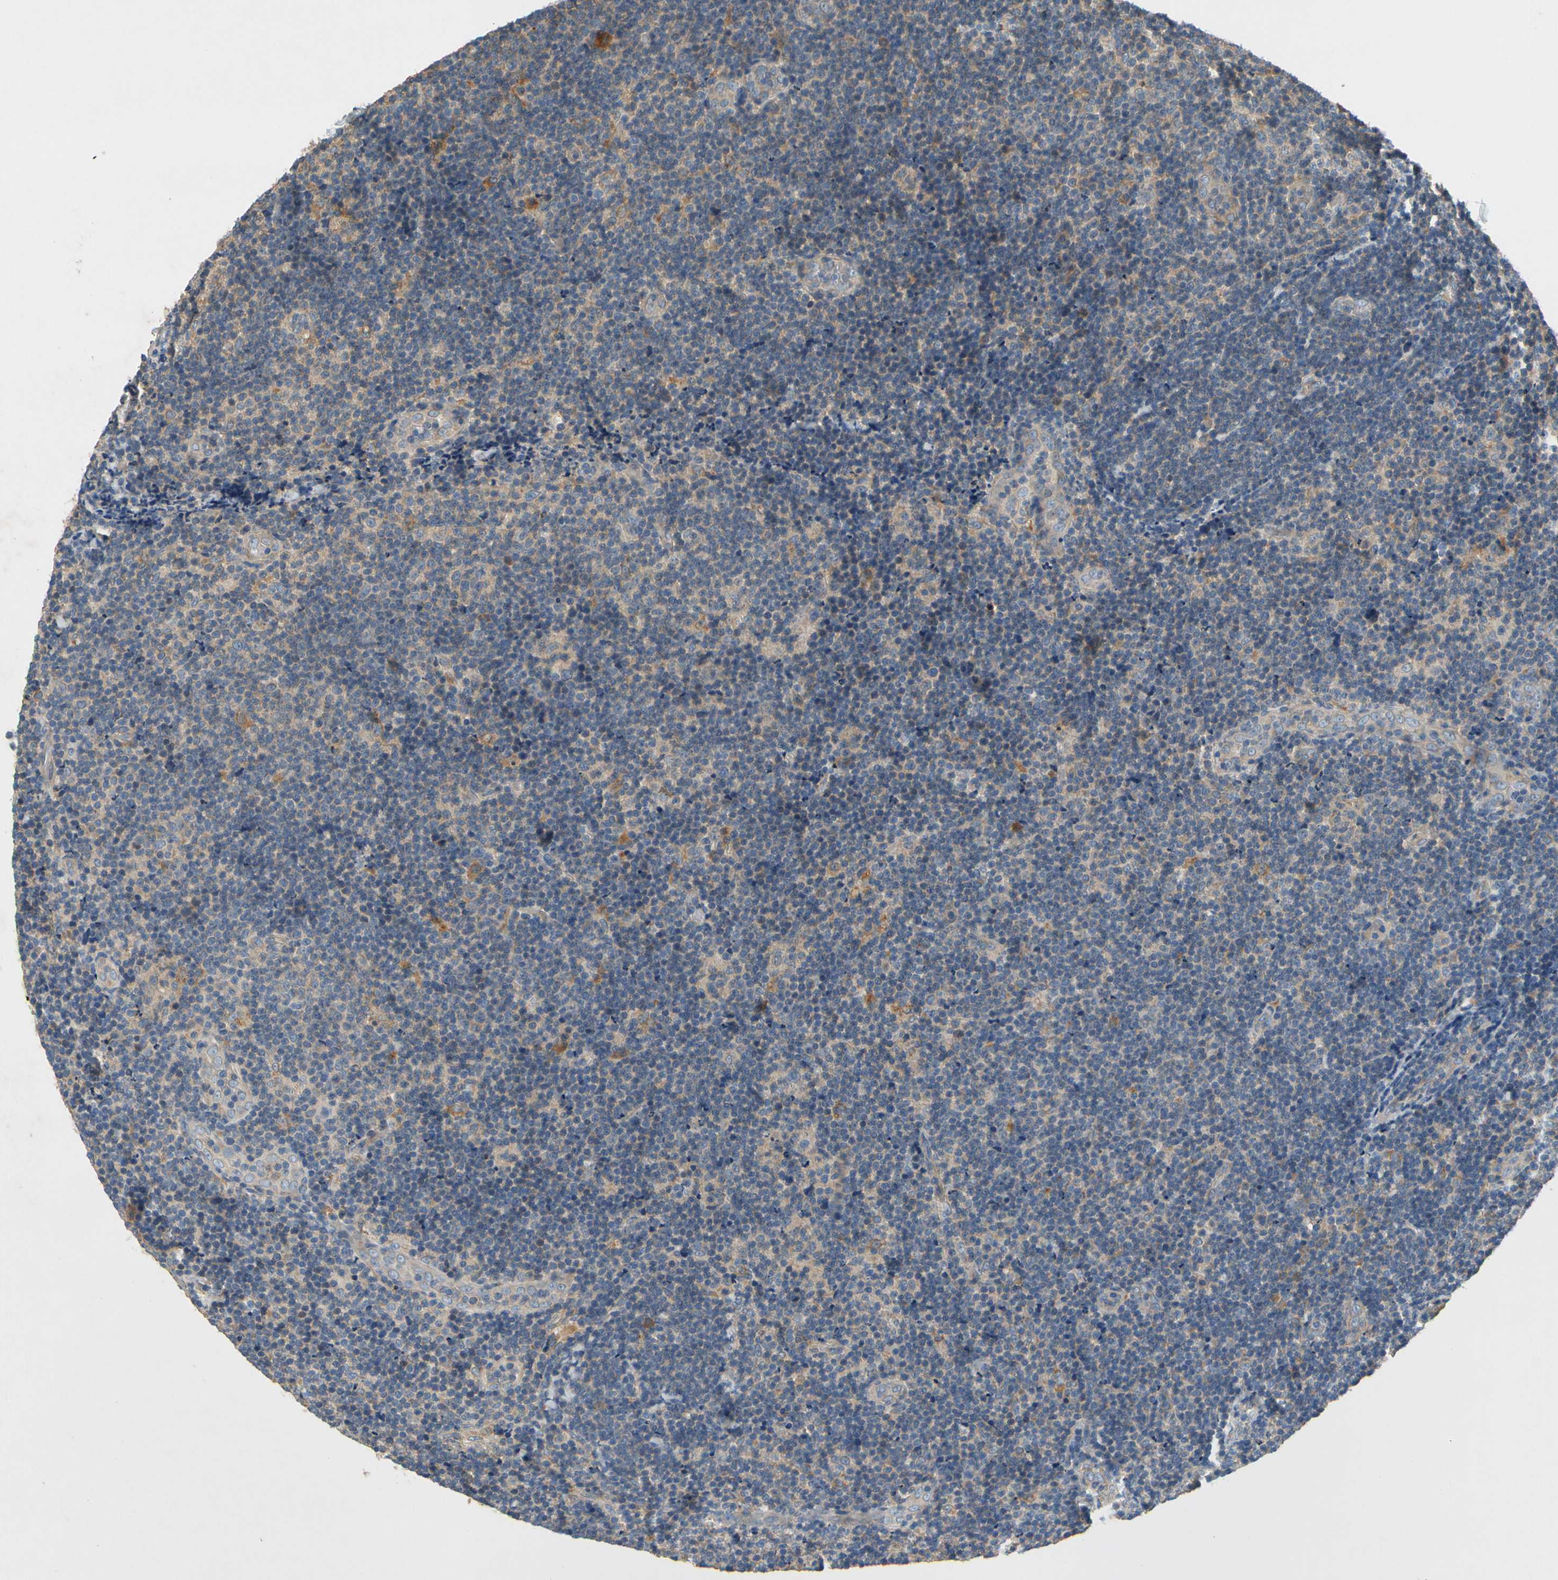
{"staining": {"intensity": "negative", "quantity": "none", "location": "none"}, "tissue": "lymphoma", "cell_type": "Tumor cells", "image_type": "cancer", "snomed": [{"axis": "morphology", "description": "Malignant lymphoma, non-Hodgkin's type, Low grade"}, {"axis": "topography", "description": "Lymph node"}], "caption": "Low-grade malignant lymphoma, non-Hodgkin's type was stained to show a protein in brown. There is no significant staining in tumor cells.", "gene": "USP46", "patient": {"sex": "male", "age": 83}}